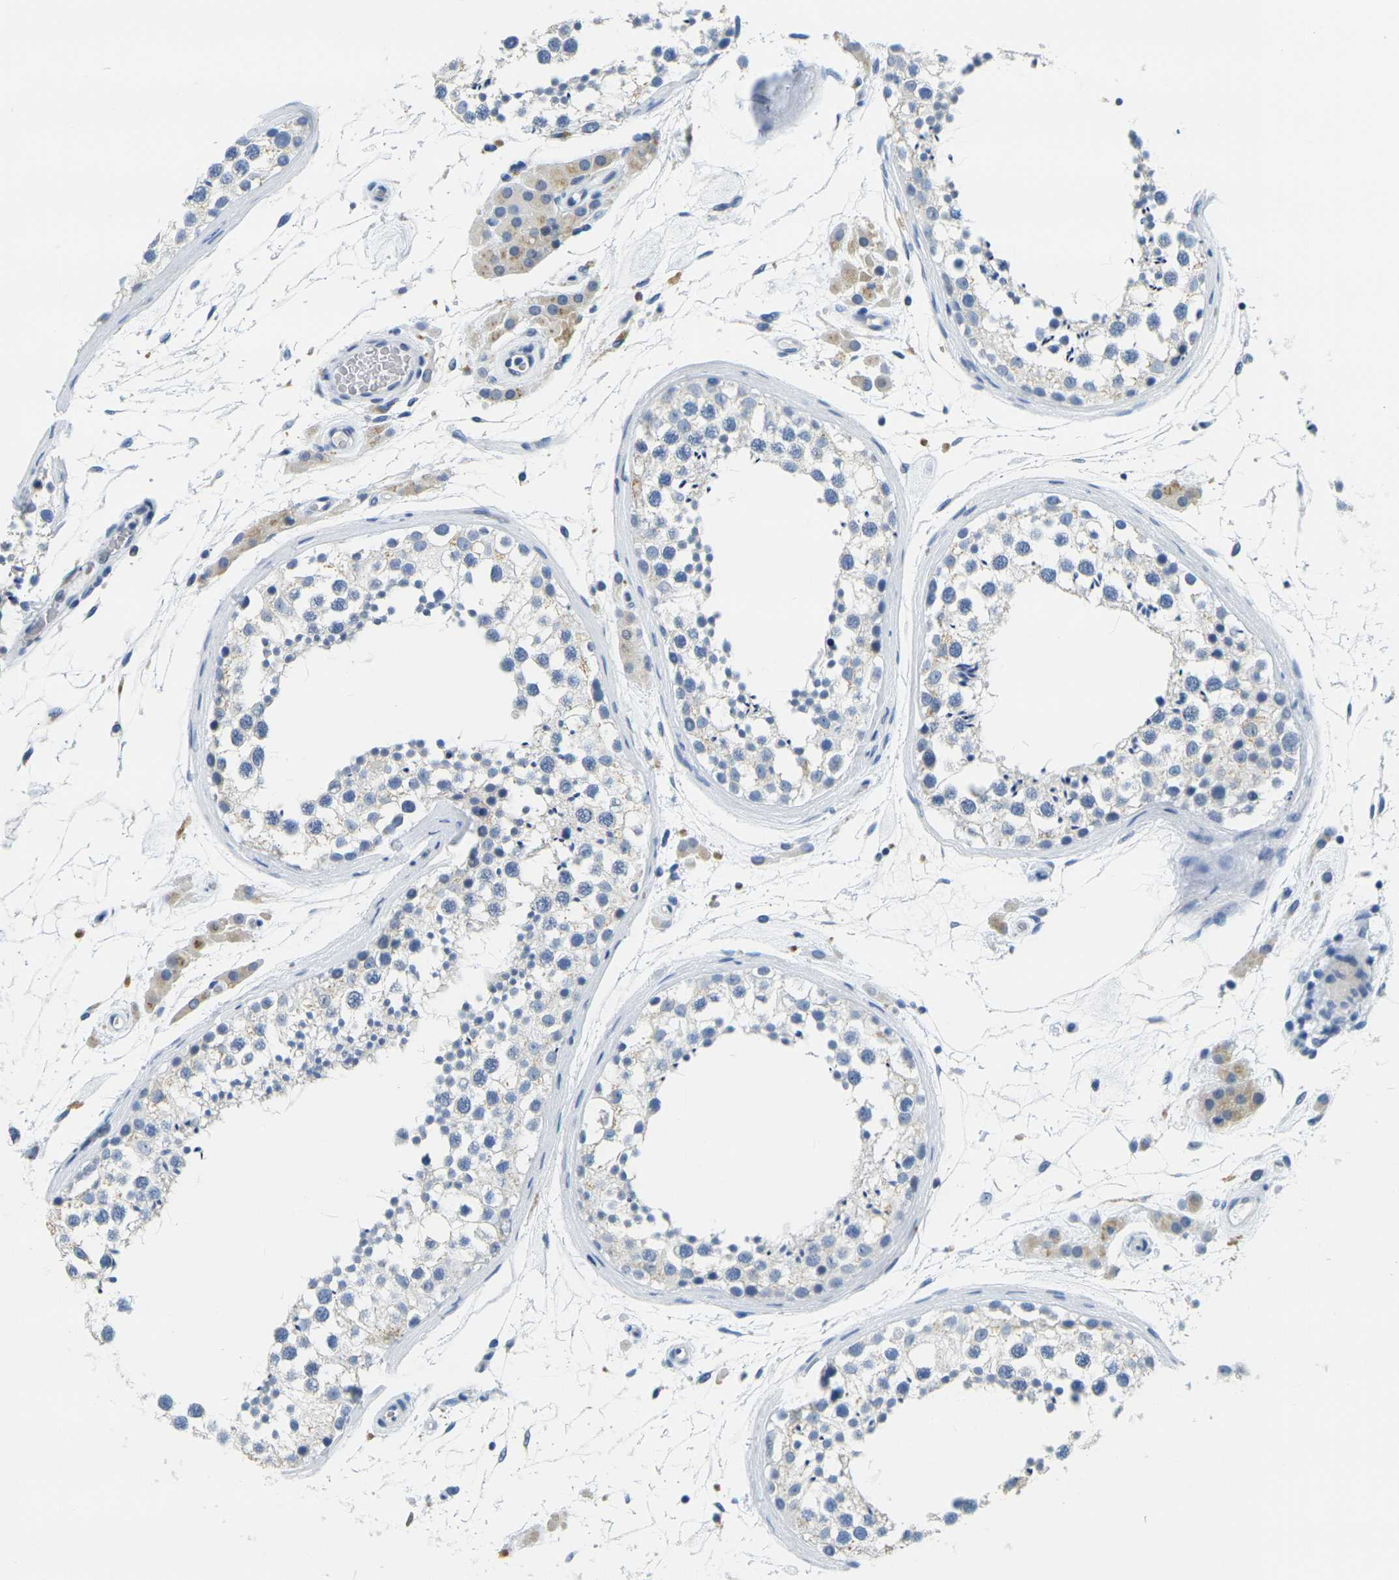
{"staining": {"intensity": "negative", "quantity": "none", "location": "none"}, "tissue": "testis", "cell_type": "Cells in seminiferous ducts", "image_type": "normal", "snomed": [{"axis": "morphology", "description": "Normal tissue, NOS"}, {"axis": "topography", "description": "Testis"}], "caption": "DAB (3,3'-diaminobenzidine) immunohistochemical staining of unremarkable human testis reveals no significant staining in cells in seminiferous ducts.", "gene": "GPR15", "patient": {"sex": "male", "age": 46}}